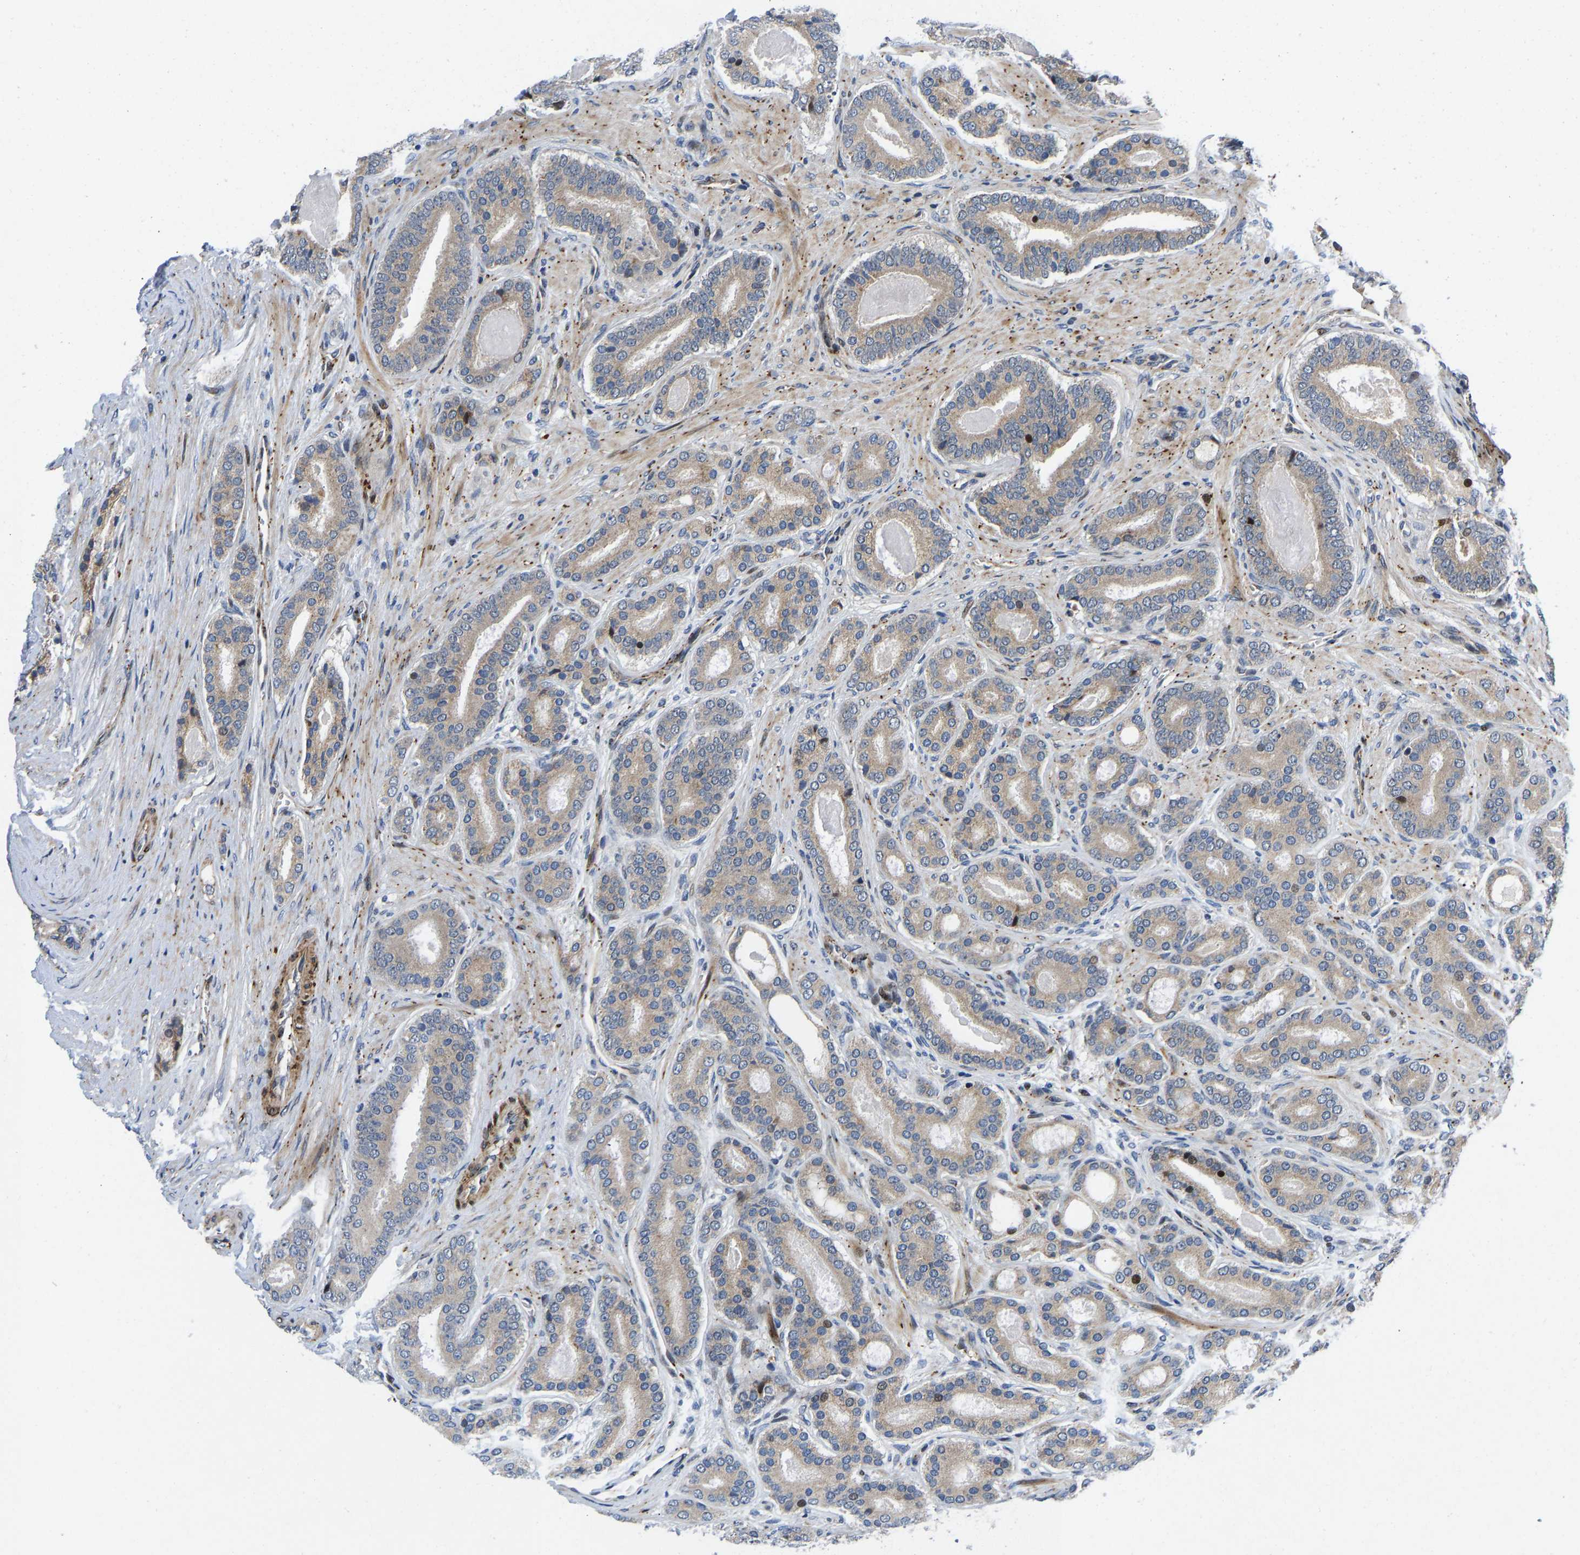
{"staining": {"intensity": "negative", "quantity": "none", "location": "none"}, "tissue": "prostate cancer", "cell_type": "Tumor cells", "image_type": "cancer", "snomed": [{"axis": "morphology", "description": "Adenocarcinoma, High grade"}, {"axis": "topography", "description": "Prostate"}], "caption": "Prostate cancer (high-grade adenocarcinoma) was stained to show a protein in brown. There is no significant positivity in tumor cells. Nuclei are stained in blue.", "gene": "TMEM38B", "patient": {"sex": "male", "age": 60}}